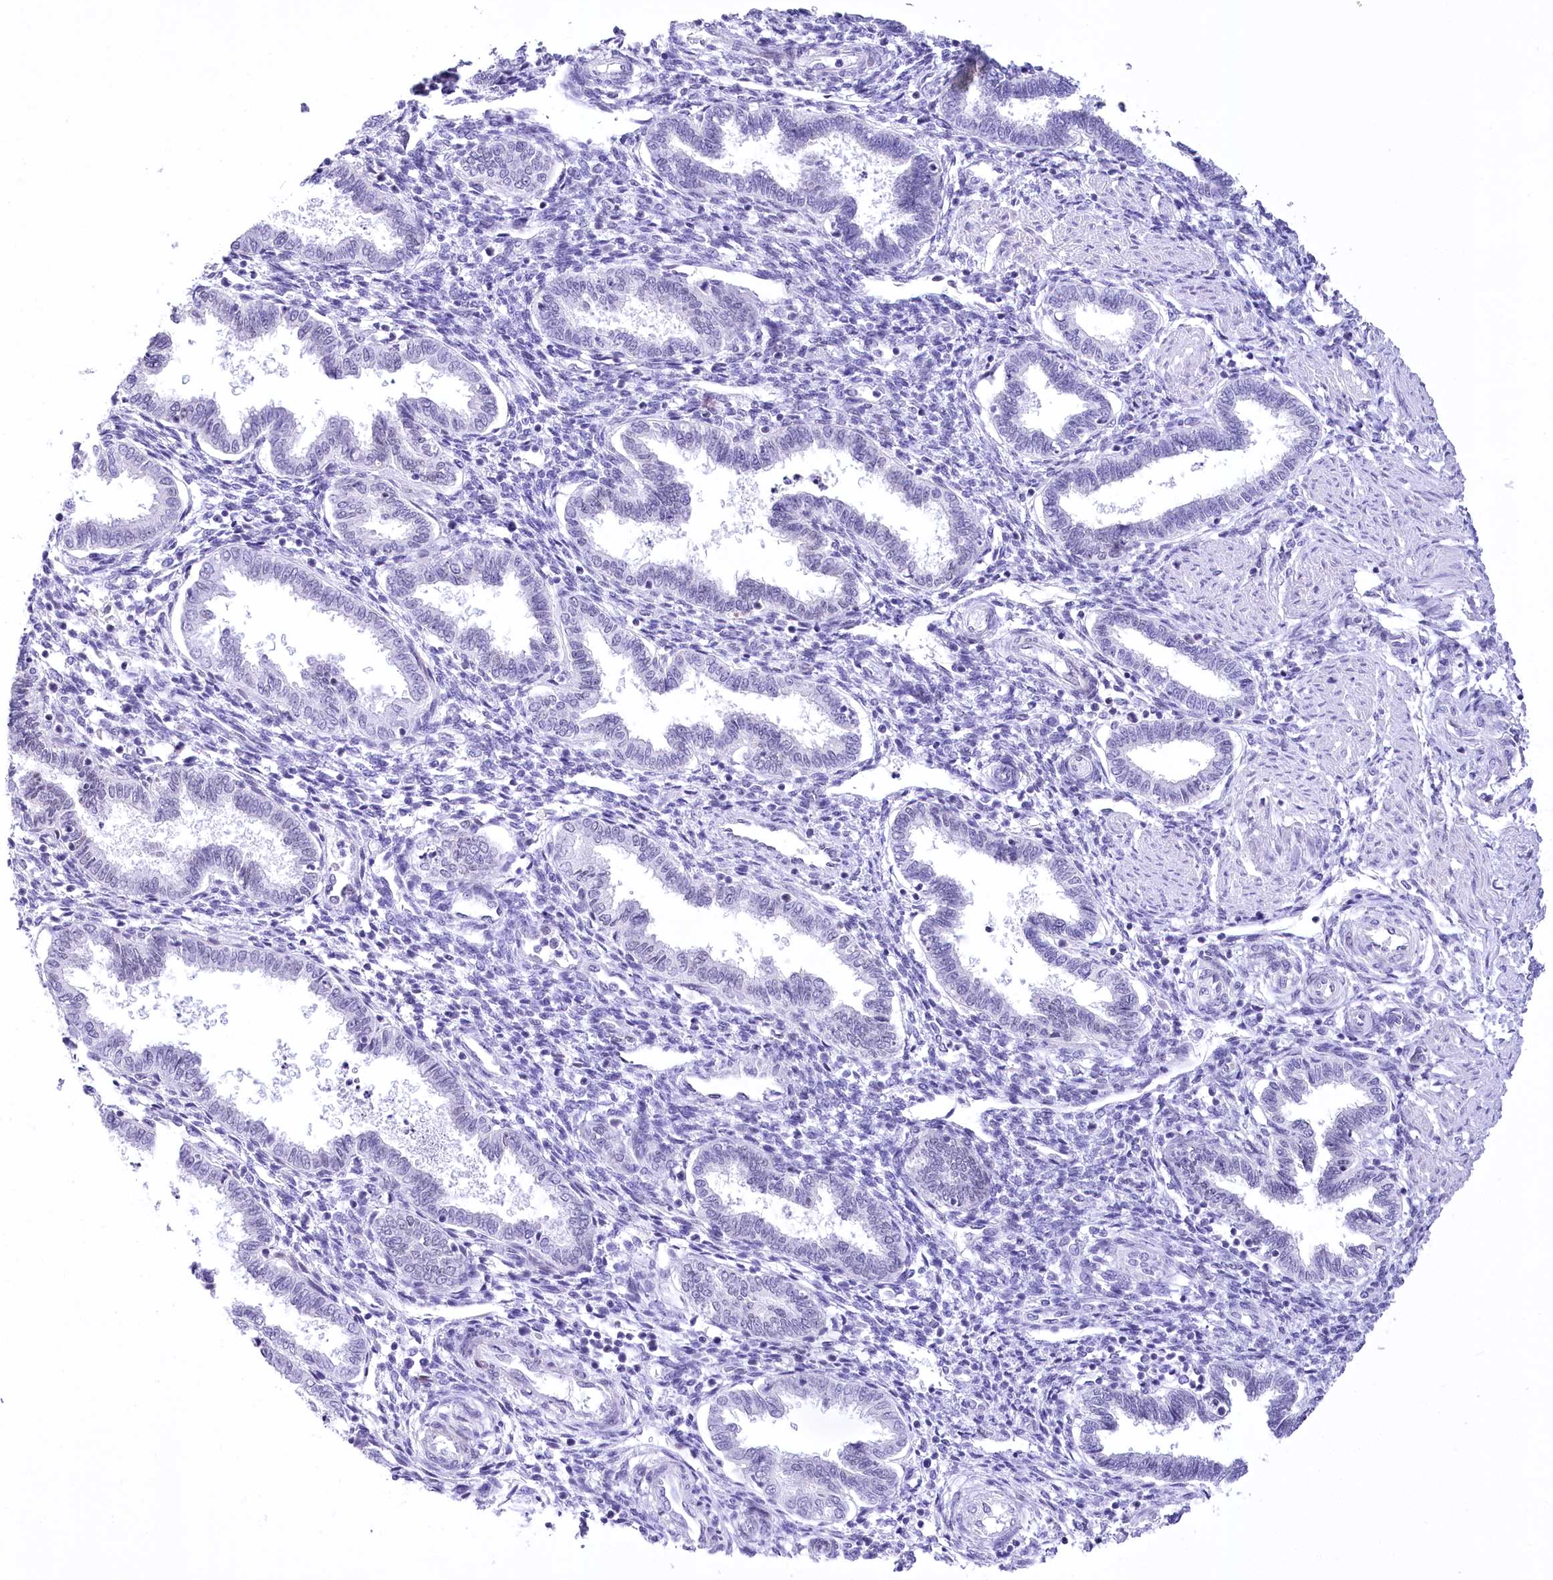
{"staining": {"intensity": "weak", "quantity": "<25%", "location": "nuclear"}, "tissue": "endometrium", "cell_type": "Cells in endometrial stroma", "image_type": "normal", "snomed": [{"axis": "morphology", "description": "Normal tissue, NOS"}, {"axis": "topography", "description": "Endometrium"}], "caption": "This histopathology image is of benign endometrium stained with immunohistochemistry to label a protein in brown with the nuclei are counter-stained blue. There is no expression in cells in endometrial stroma.", "gene": "HNRNPA0", "patient": {"sex": "female", "age": 33}}